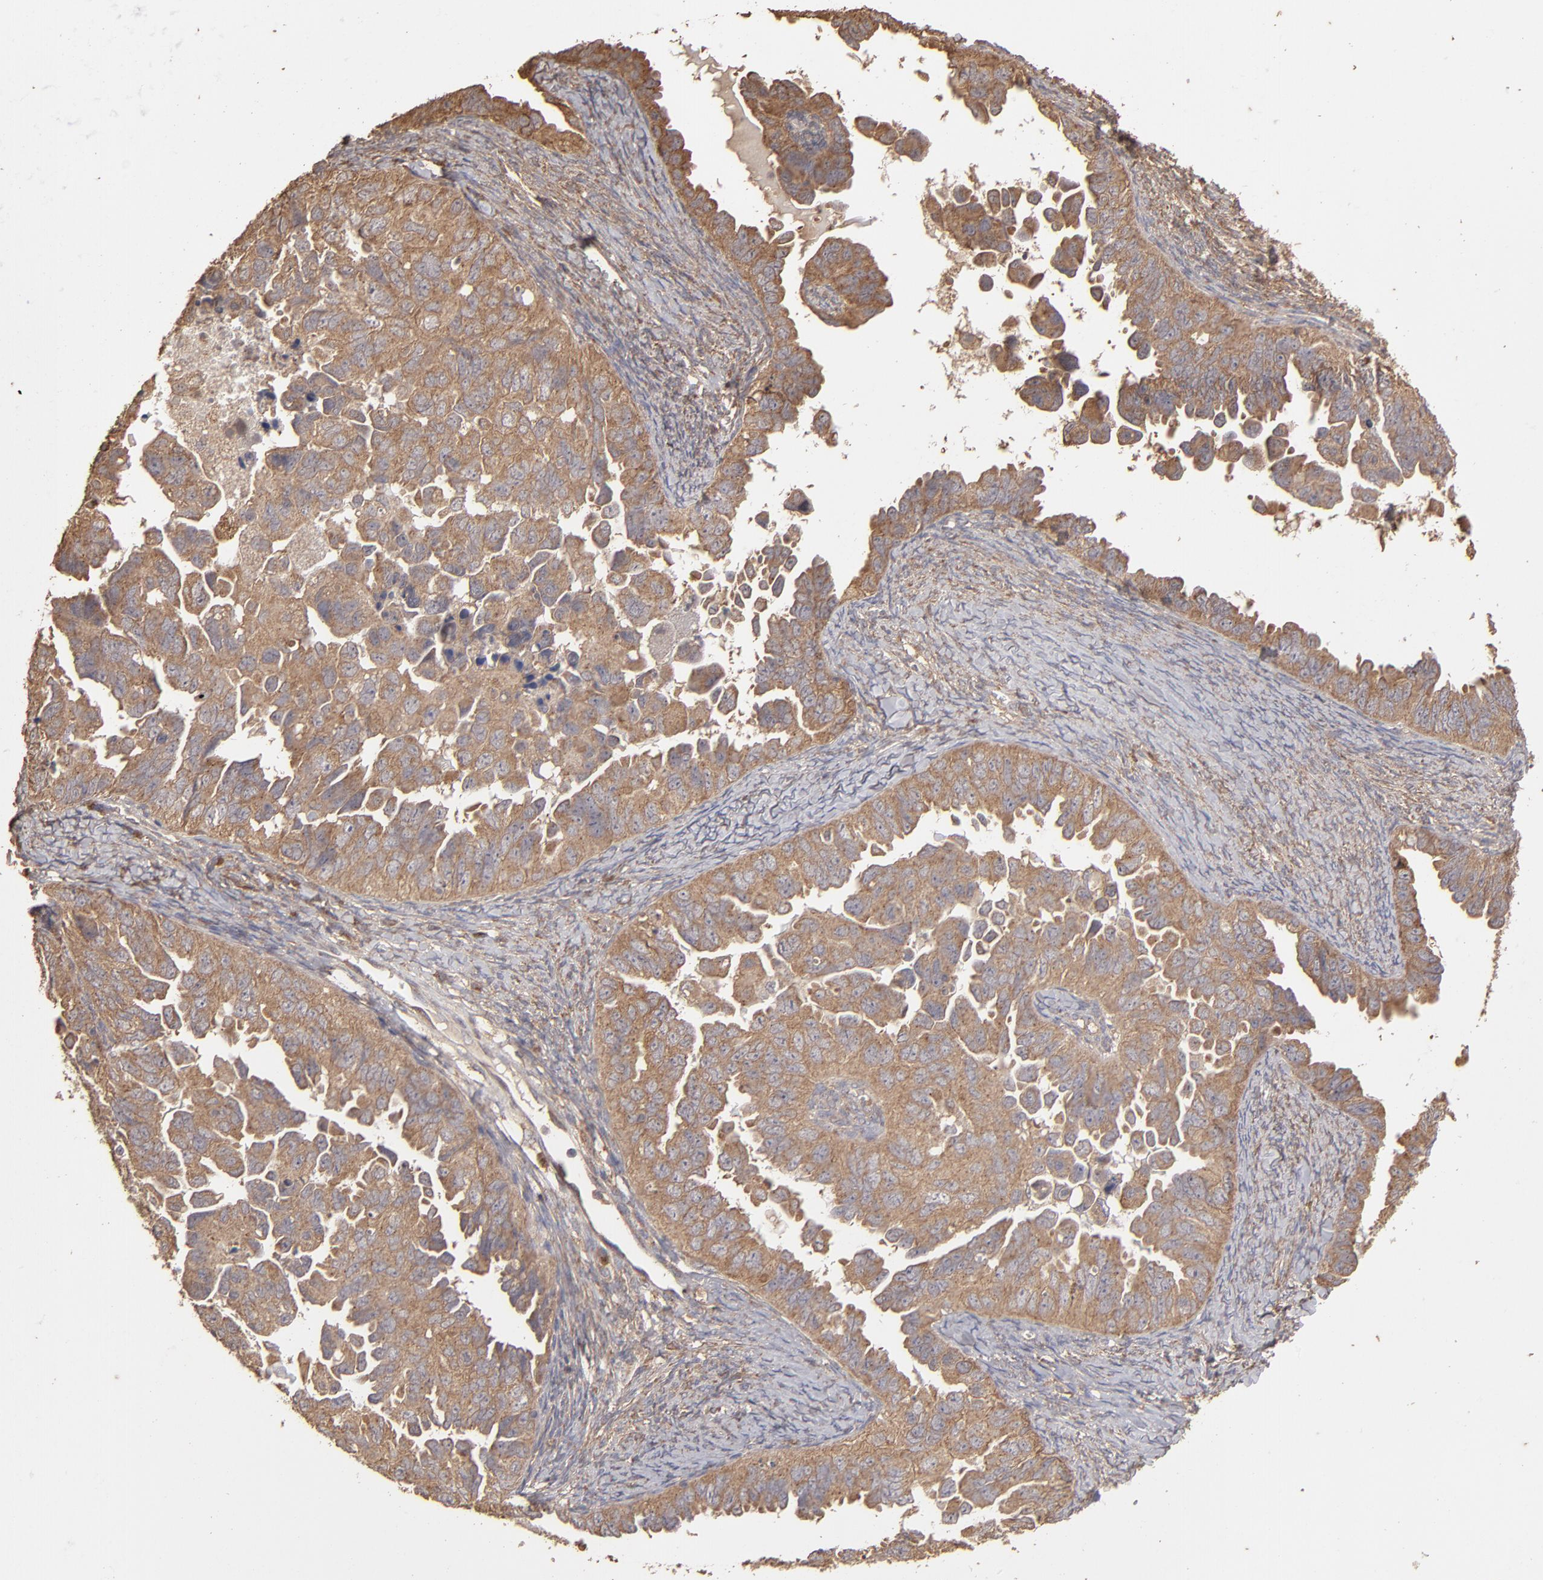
{"staining": {"intensity": "moderate", "quantity": ">75%", "location": "cytoplasmic/membranous"}, "tissue": "ovarian cancer", "cell_type": "Tumor cells", "image_type": "cancer", "snomed": [{"axis": "morphology", "description": "Cystadenocarcinoma, serous, NOS"}, {"axis": "topography", "description": "Ovary"}], "caption": "Protein expression analysis of human serous cystadenocarcinoma (ovarian) reveals moderate cytoplasmic/membranous staining in about >75% of tumor cells.", "gene": "MMP2", "patient": {"sex": "female", "age": 82}}